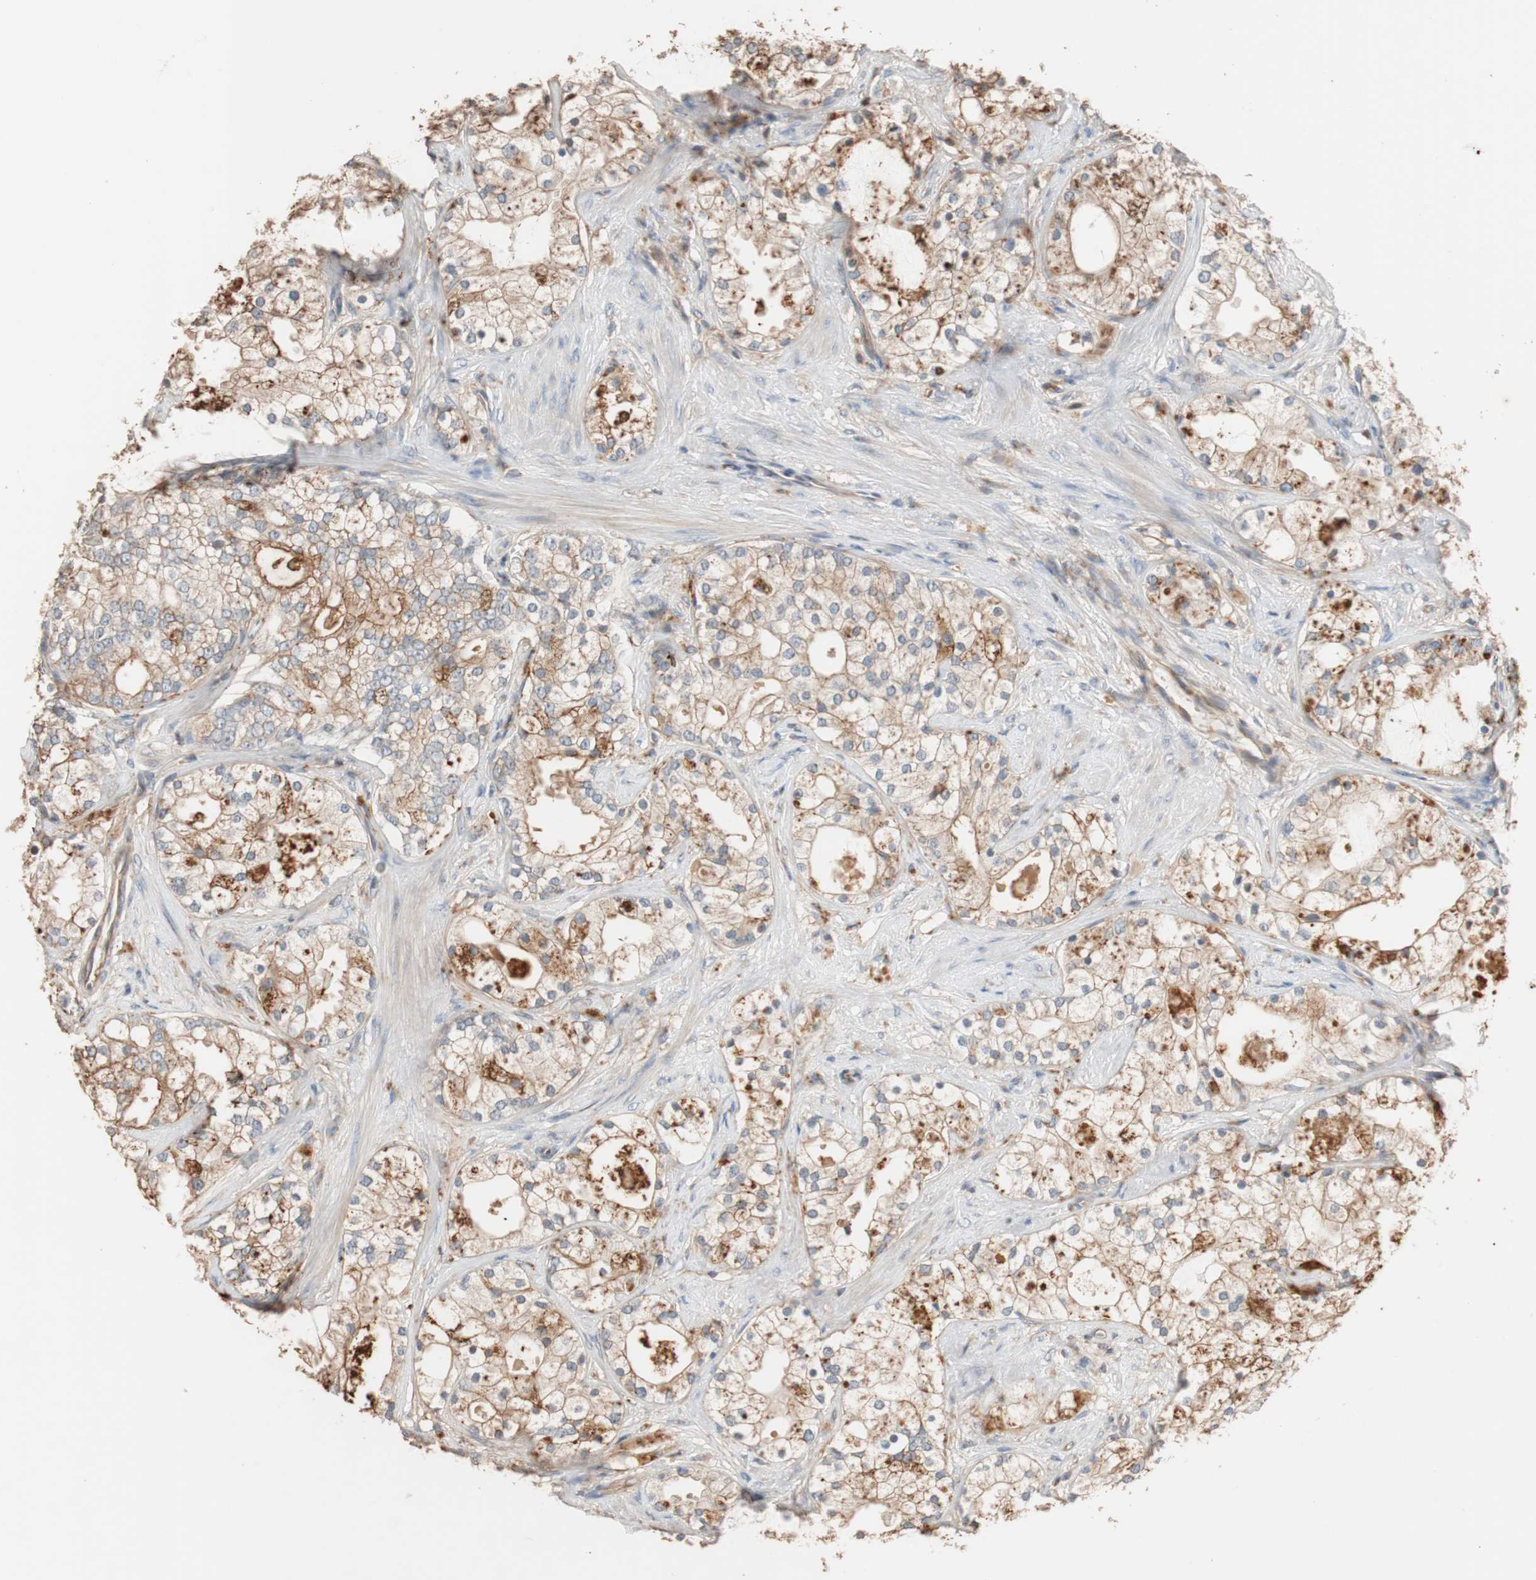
{"staining": {"intensity": "weak", "quantity": ">75%", "location": "cytoplasmic/membranous"}, "tissue": "prostate cancer", "cell_type": "Tumor cells", "image_type": "cancer", "snomed": [{"axis": "morphology", "description": "Adenocarcinoma, Low grade"}, {"axis": "topography", "description": "Prostate"}], "caption": "IHC of prostate adenocarcinoma (low-grade) shows low levels of weak cytoplasmic/membranous expression in about >75% of tumor cells.", "gene": "TUBB", "patient": {"sex": "male", "age": 58}}